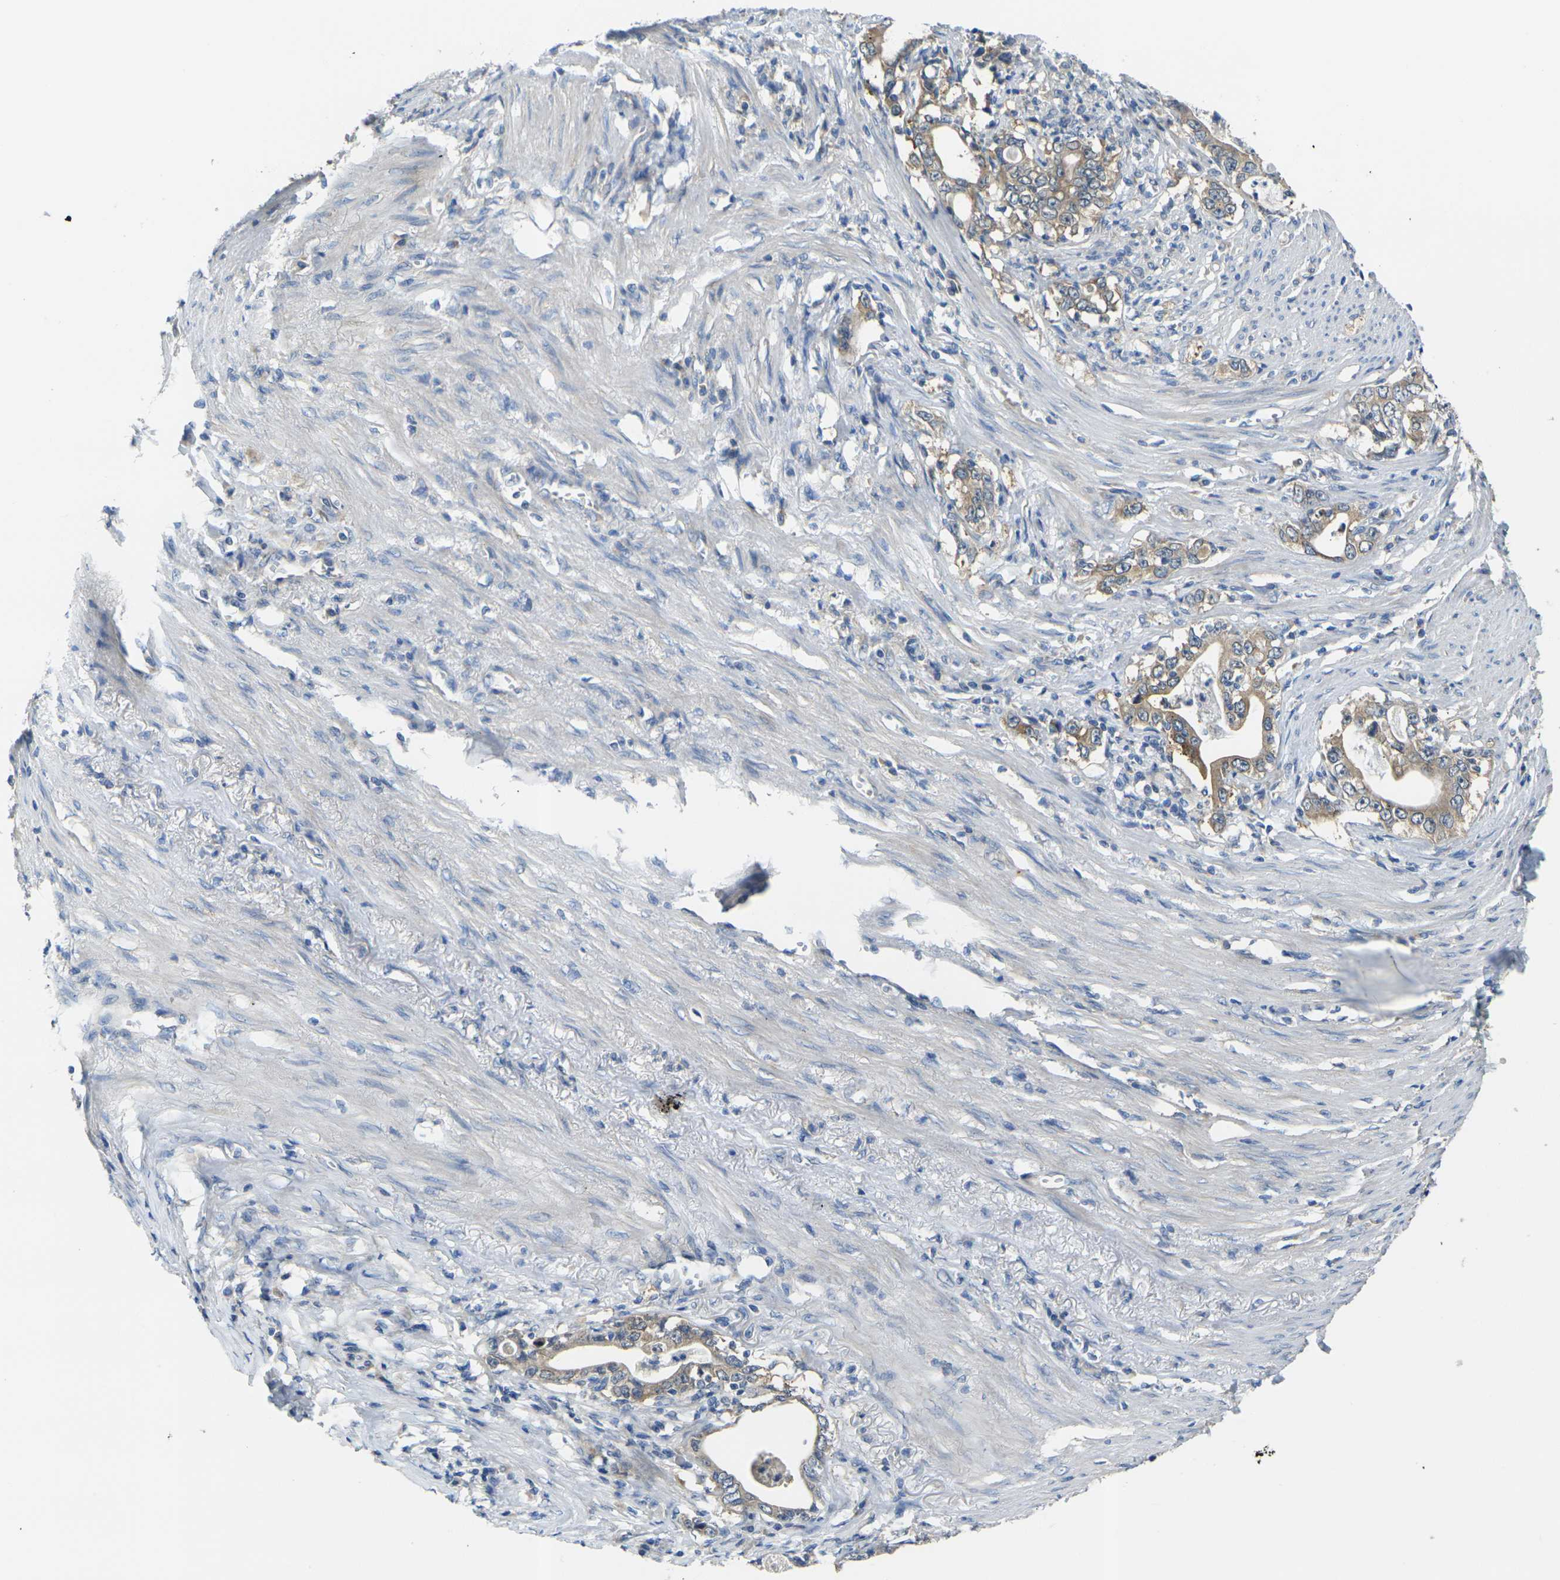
{"staining": {"intensity": "moderate", "quantity": ">75%", "location": "cytoplasmic/membranous"}, "tissue": "stomach cancer", "cell_type": "Tumor cells", "image_type": "cancer", "snomed": [{"axis": "morphology", "description": "Adenocarcinoma, NOS"}, {"axis": "topography", "description": "Stomach, lower"}], "caption": "Stomach cancer (adenocarcinoma) stained with DAB immunohistochemistry (IHC) displays medium levels of moderate cytoplasmic/membranous expression in approximately >75% of tumor cells.", "gene": "GNA12", "patient": {"sex": "female", "age": 72}}